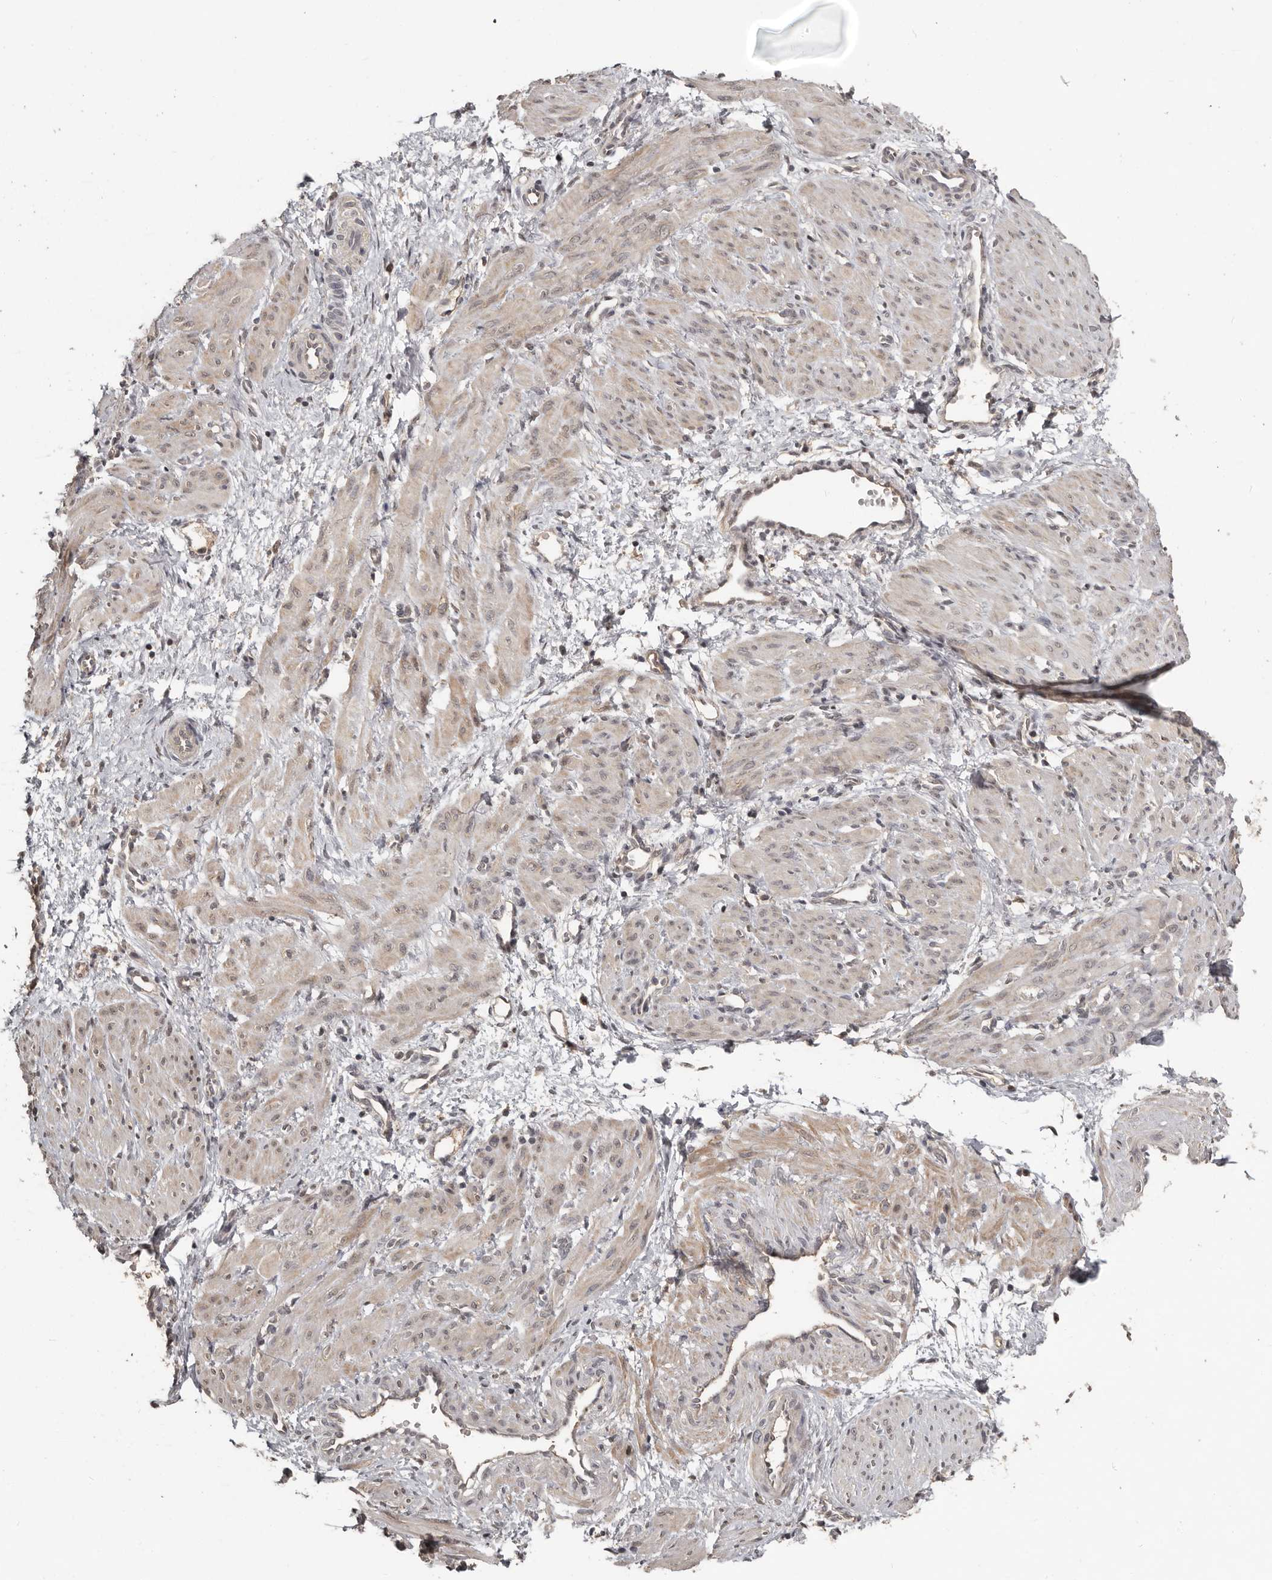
{"staining": {"intensity": "moderate", "quantity": "25%-75%", "location": "cytoplasmic/membranous"}, "tissue": "smooth muscle", "cell_type": "Smooth muscle cells", "image_type": "normal", "snomed": [{"axis": "morphology", "description": "Normal tissue, NOS"}, {"axis": "topography", "description": "Endometrium"}], "caption": "About 25%-75% of smooth muscle cells in normal smooth muscle show moderate cytoplasmic/membranous protein expression as visualized by brown immunohistochemical staining.", "gene": "ZFP14", "patient": {"sex": "female", "age": 33}}